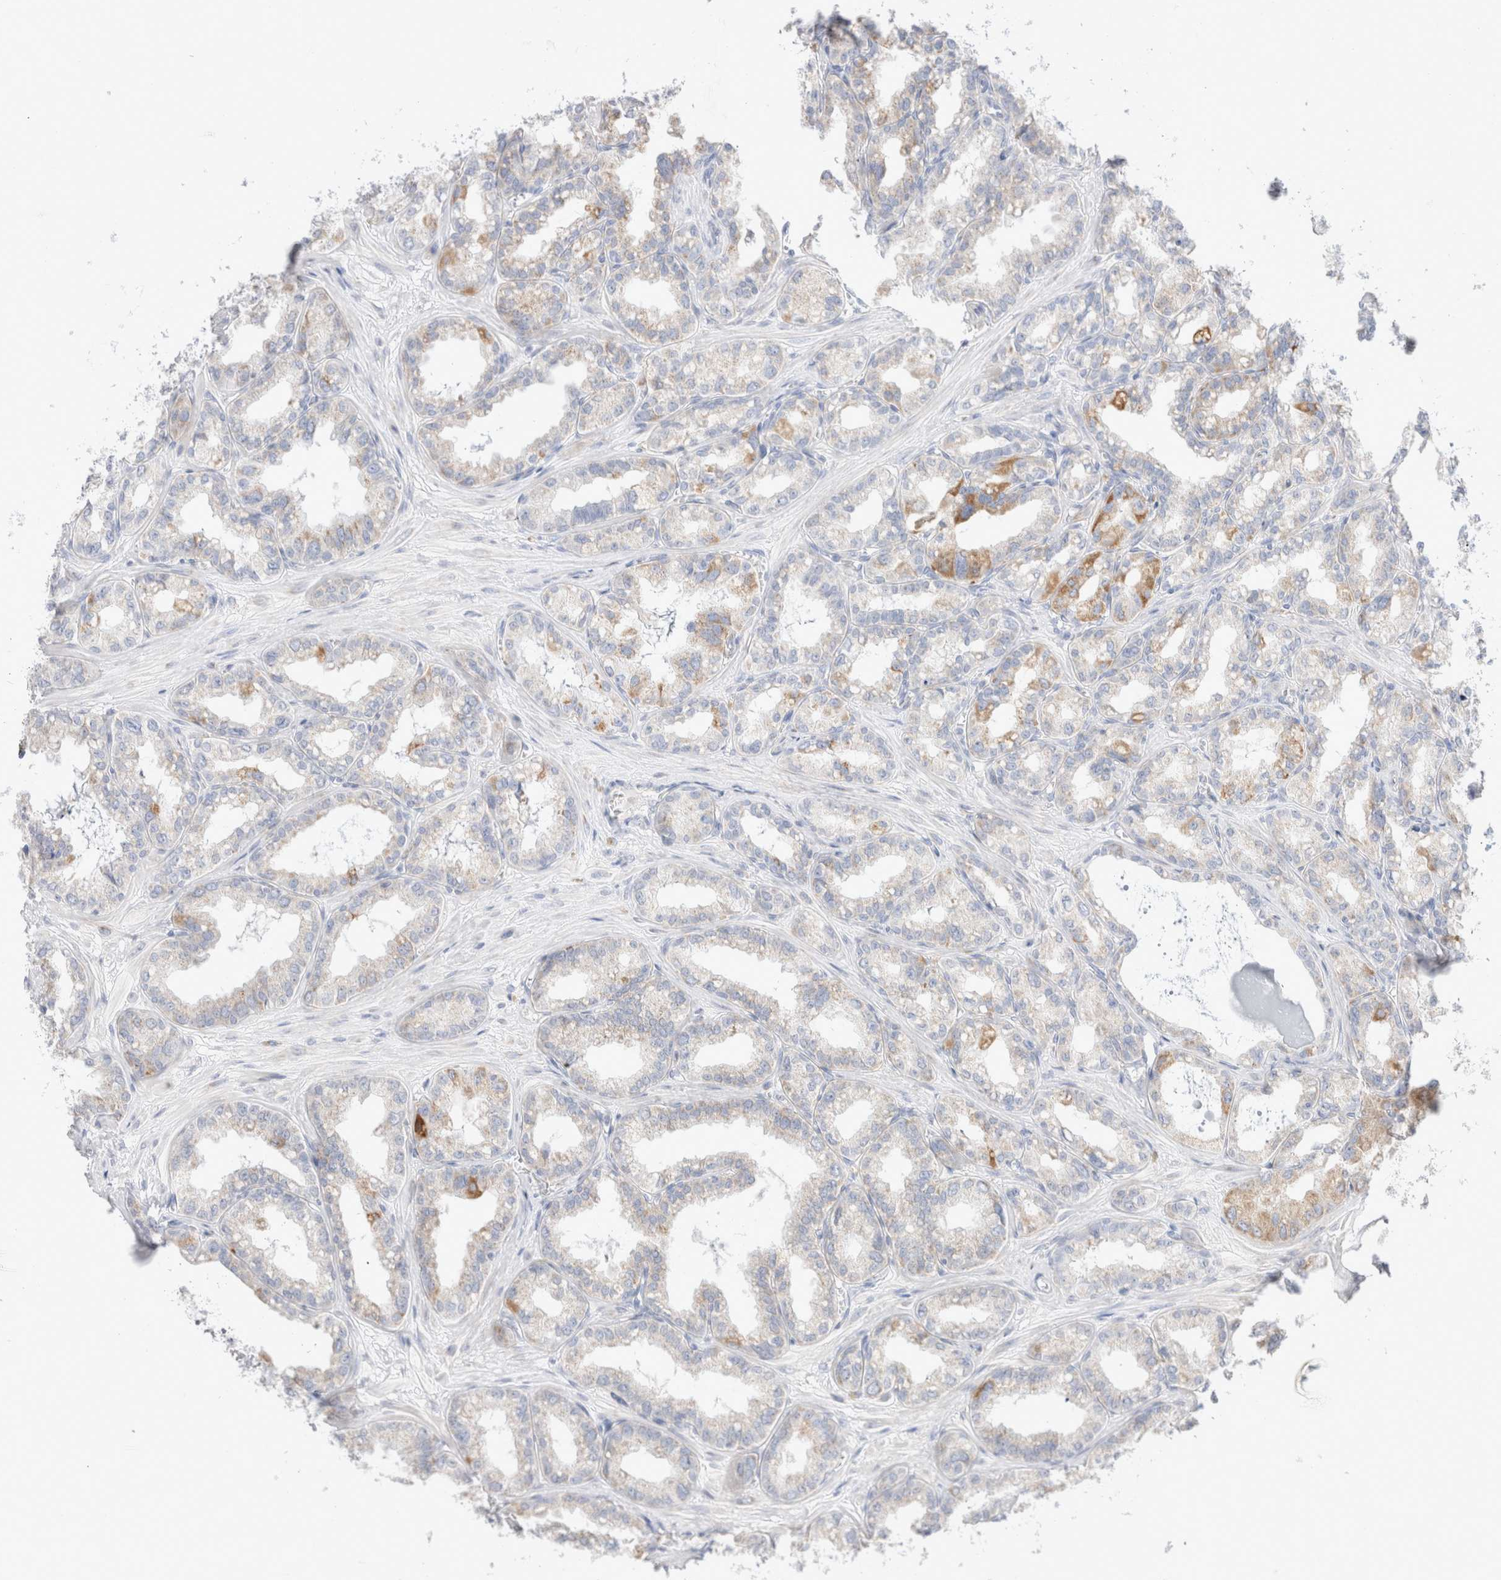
{"staining": {"intensity": "moderate", "quantity": "<25%", "location": "cytoplasmic/membranous"}, "tissue": "seminal vesicle", "cell_type": "Glandular cells", "image_type": "normal", "snomed": [{"axis": "morphology", "description": "Normal tissue, NOS"}, {"axis": "topography", "description": "Prostate"}, {"axis": "topography", "description": "Seminal veicle"}], "caption": "Moderate cytoplasmic/membranous staining is present in approximately <25% of glandular cells in benign seminal vesicle. (DAB (3,3'-diaminobenzidine) IHC with brightfield microscopy, high magnification).", "gene": "ATP6V1C1", "patient": {"sex": "male", "age": 51}}